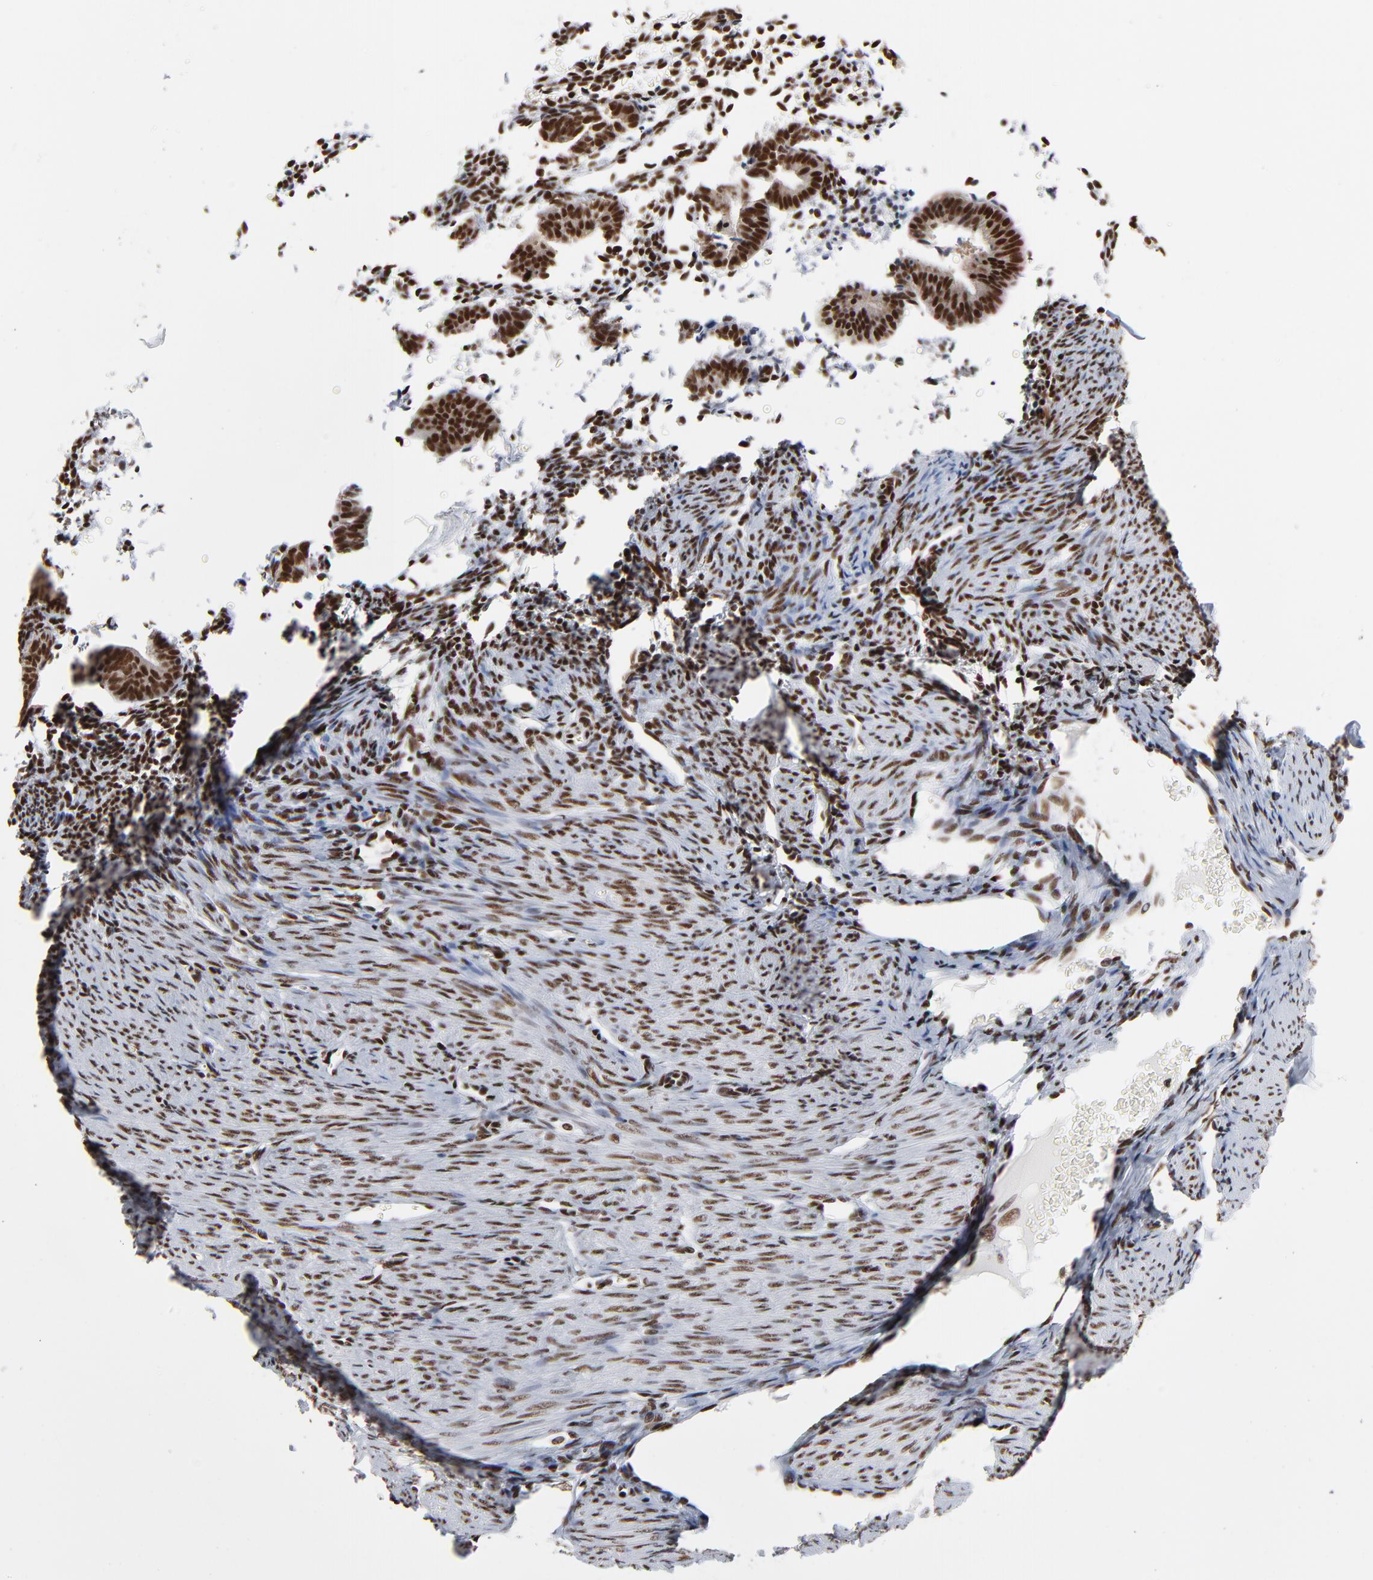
{"staining": {"intensity": "strong", "quantity": ">75%", "location": "nuclear"}, "tissue": "endometrium", "cell_type": "Cells in endometrial stroma", "image_type": "normal", "snomed": [{"axis": "morphology", "description": "Normal tissue, NOS"}, {"axis": "topography", "description": "Endometrium"}], "caption": "DAB immunohistochemical staining of normal endometrium demonstrates strong nuclear protein positivity in about >75% of cells in endometrial stroma. The protein of interest is stained brown, and the nuclei are stained in blue (DAB IHC with brightfield microscopy, high magnification).", "gene": "CREB1", "patient": {"sex": "female", "age": 61}}